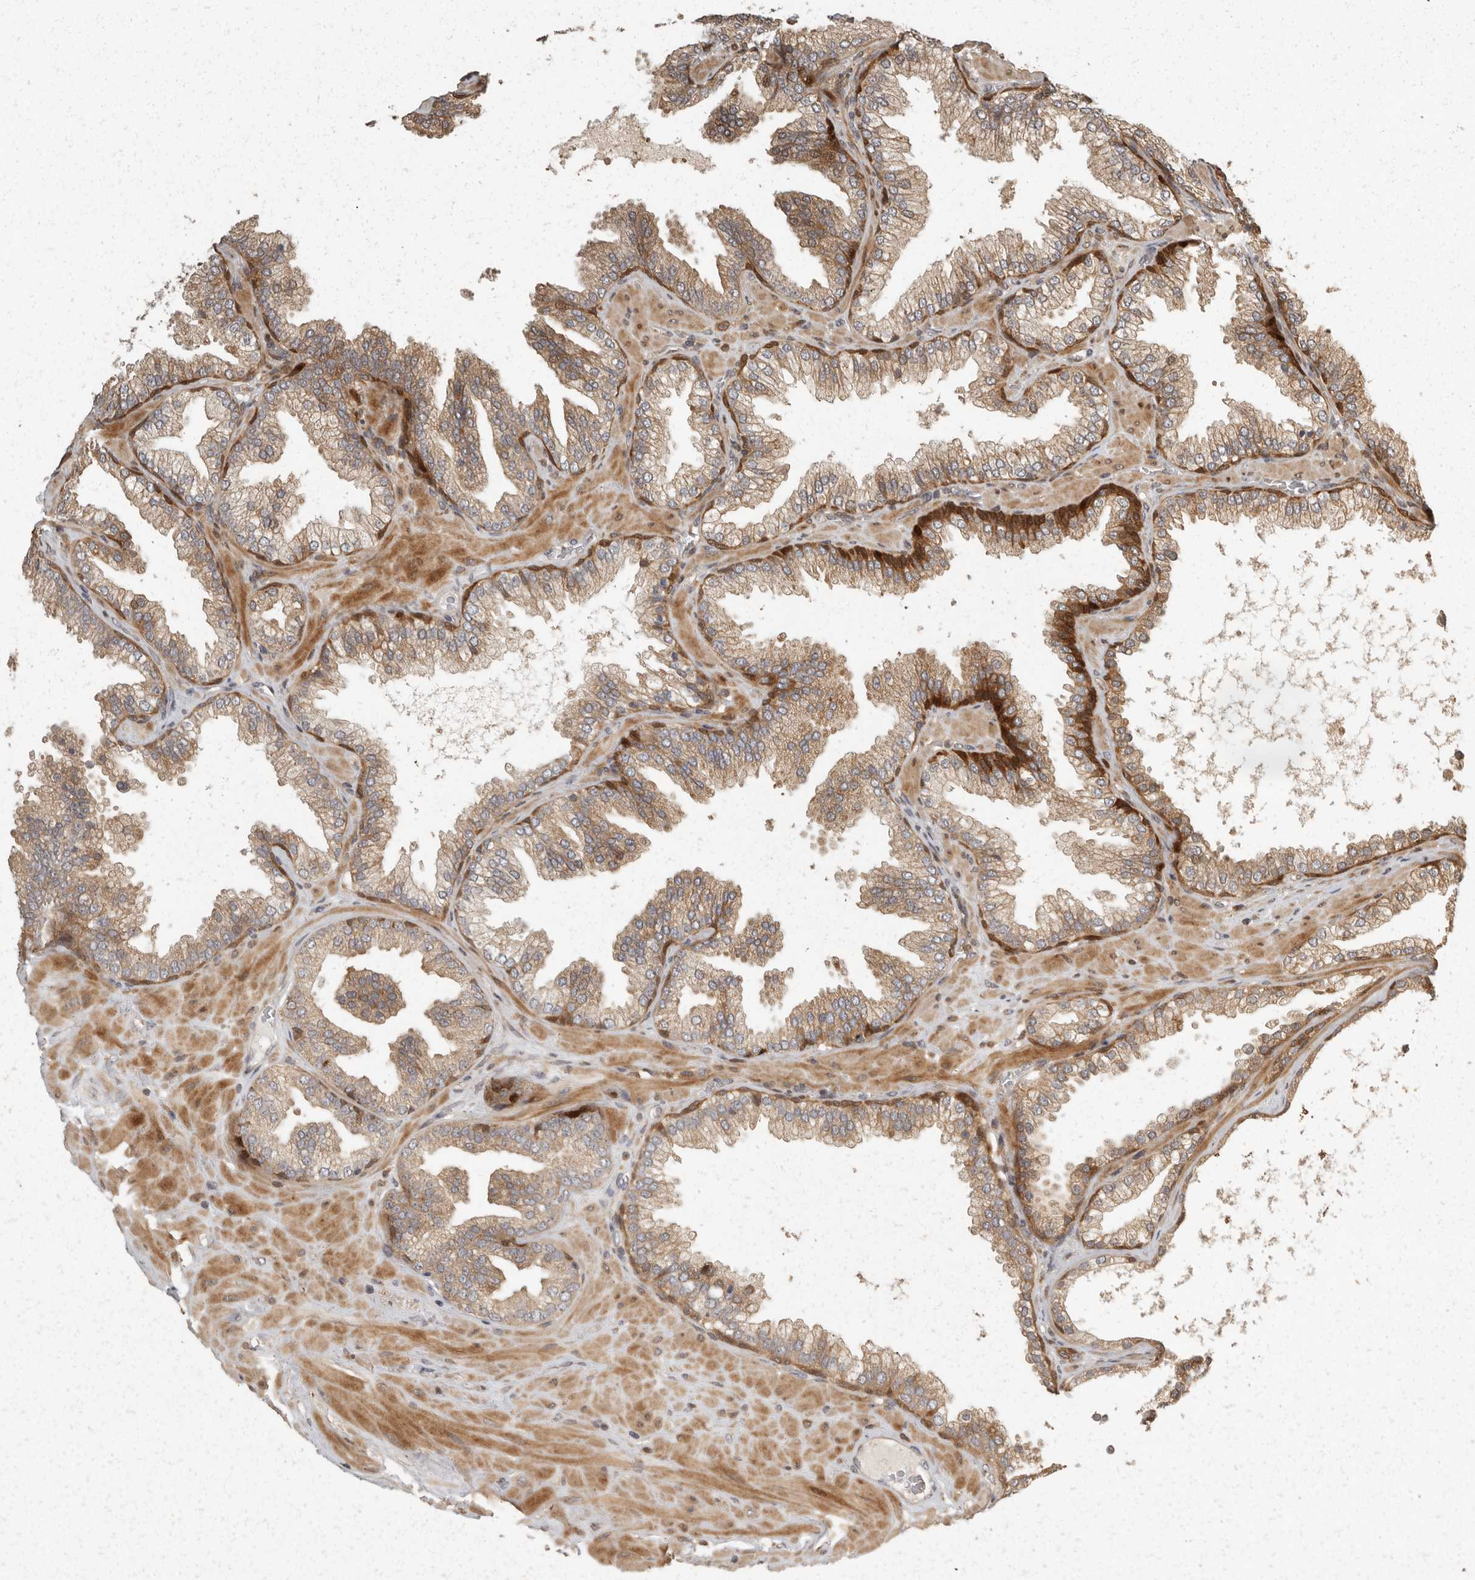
{"staining": {"intensity": "moderate", "quantity": ">75%", "location": "cytoplasmic/membranous"}, "tissue": "prostate cancer", "cell_type": "Tumor cells", "image_type": "cancer", "snomed": [{"axis": "morphology", "description": "Adenocarcinoma, Low grade"}, {"axis": "topography", "description": "Prostate"}], "caption": "A brown stain highlights moderate cytoplasmic/membranous expression of a protein in human prostate cancer (low-grade adenocarcinoma) tumor cells. The staining is performed using DAB brown chromogen to label protein expression. The nuclei are counter-stained blue using hematoxylin.", "gene": "SWT1", "patient": {"sex": "male", "age": 62}}